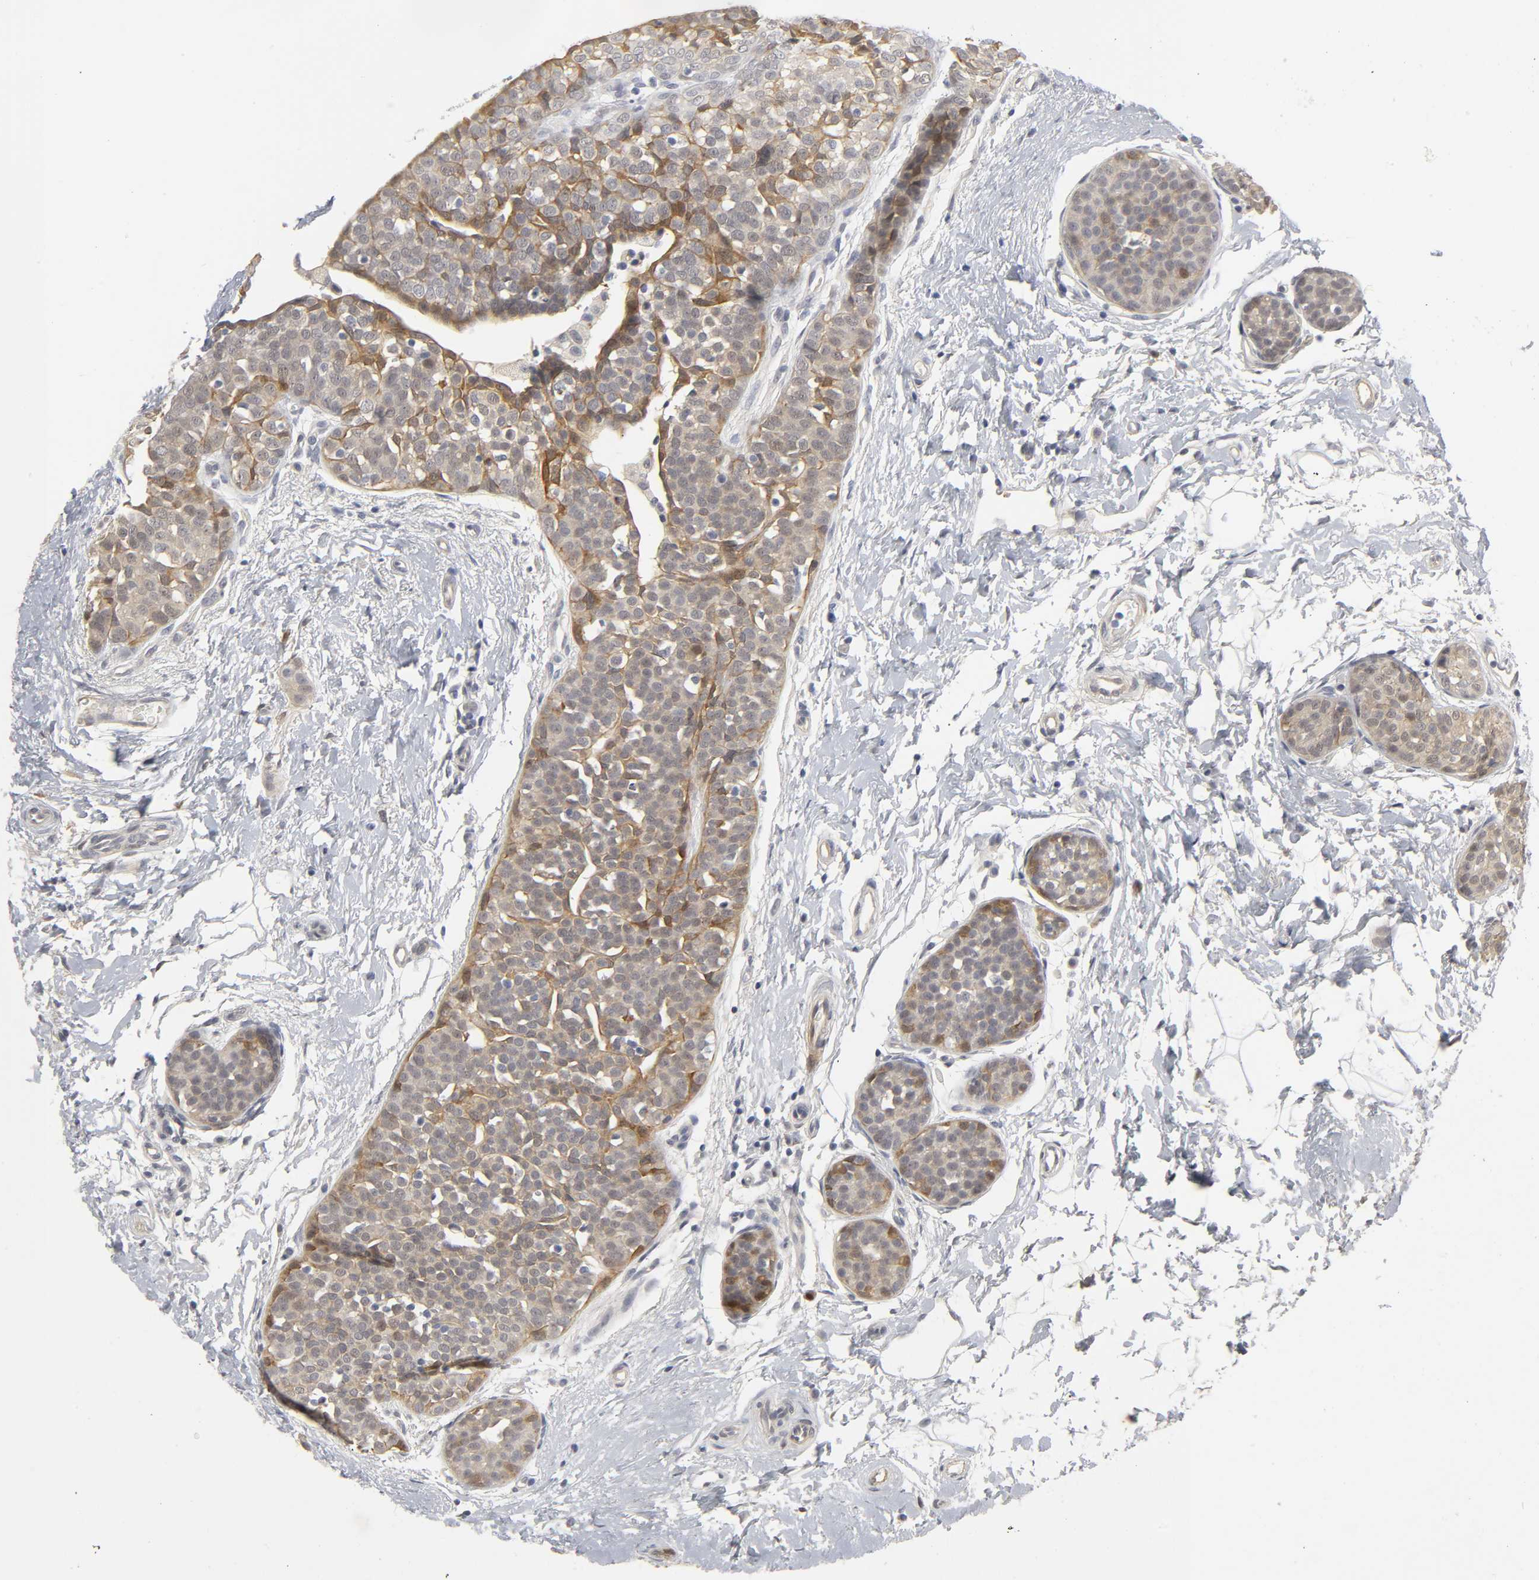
{"staining": {"intensity": "moderate", "quantity": "25%-75%", "location": "cytoplasmic/membranous"}, "tissue": "breast cancer", "cell_type": "Tumor cells", "image_type": "cancer", "snomed": [{"axis": "morphology", "description": "Lobular carcinoma, in situ"}, {"axis": "morphology", "description": "Lobular carcinoma"}, {"axis": "topography", "description": "Breast"}], "caption": "Protein expression analysis of breast cancer demonstrates moderate cytoplasmic/membranous staining in about 25%-75% of tumor cells. Immunohistochemistry stains the protein in brown and the nuclei are stained blue.", "gene": "PDLIM3", "patient": {"sex": "female", "age": 41}}